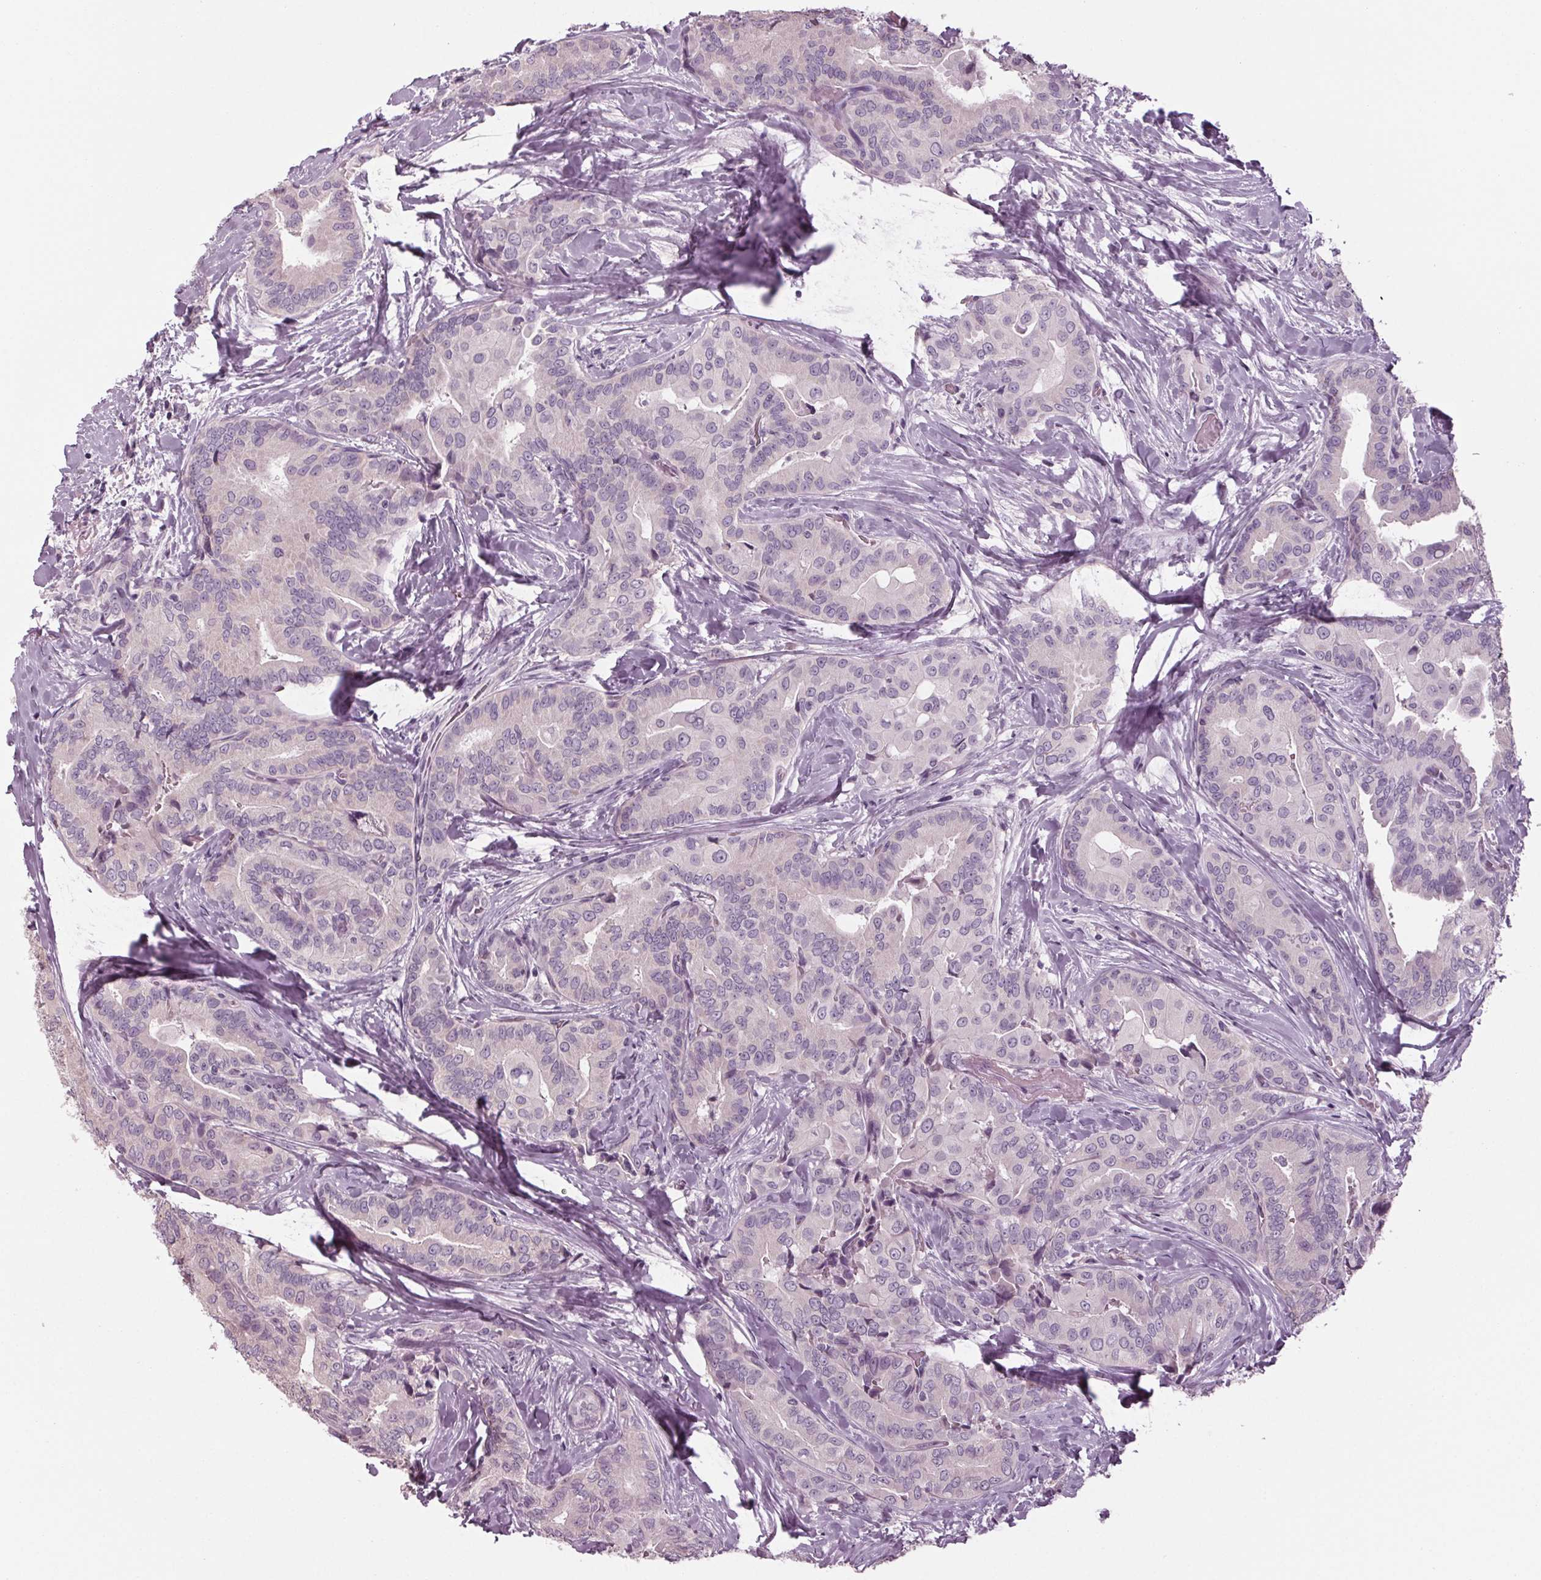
{"staining": {"intensity": "negative", "quantity": "none", "location": "none"}, "tissue": "thyroid cancer", "cell_type": "Tumor cells", "image_type": "cancer", "snomed": [{"axis": "morphology", "description": "Papillary adenocarcinoma, NOS"}, {"axis": "topography", "description": "Thyroid gland"}], "caption": "This is an immunohistochemistry (IHC) photomicrograph of human thyroid cancer. There is no expression in tumor cells.", "gene": "TNNC2", "patient": {"sex": "male", "age": 61}}